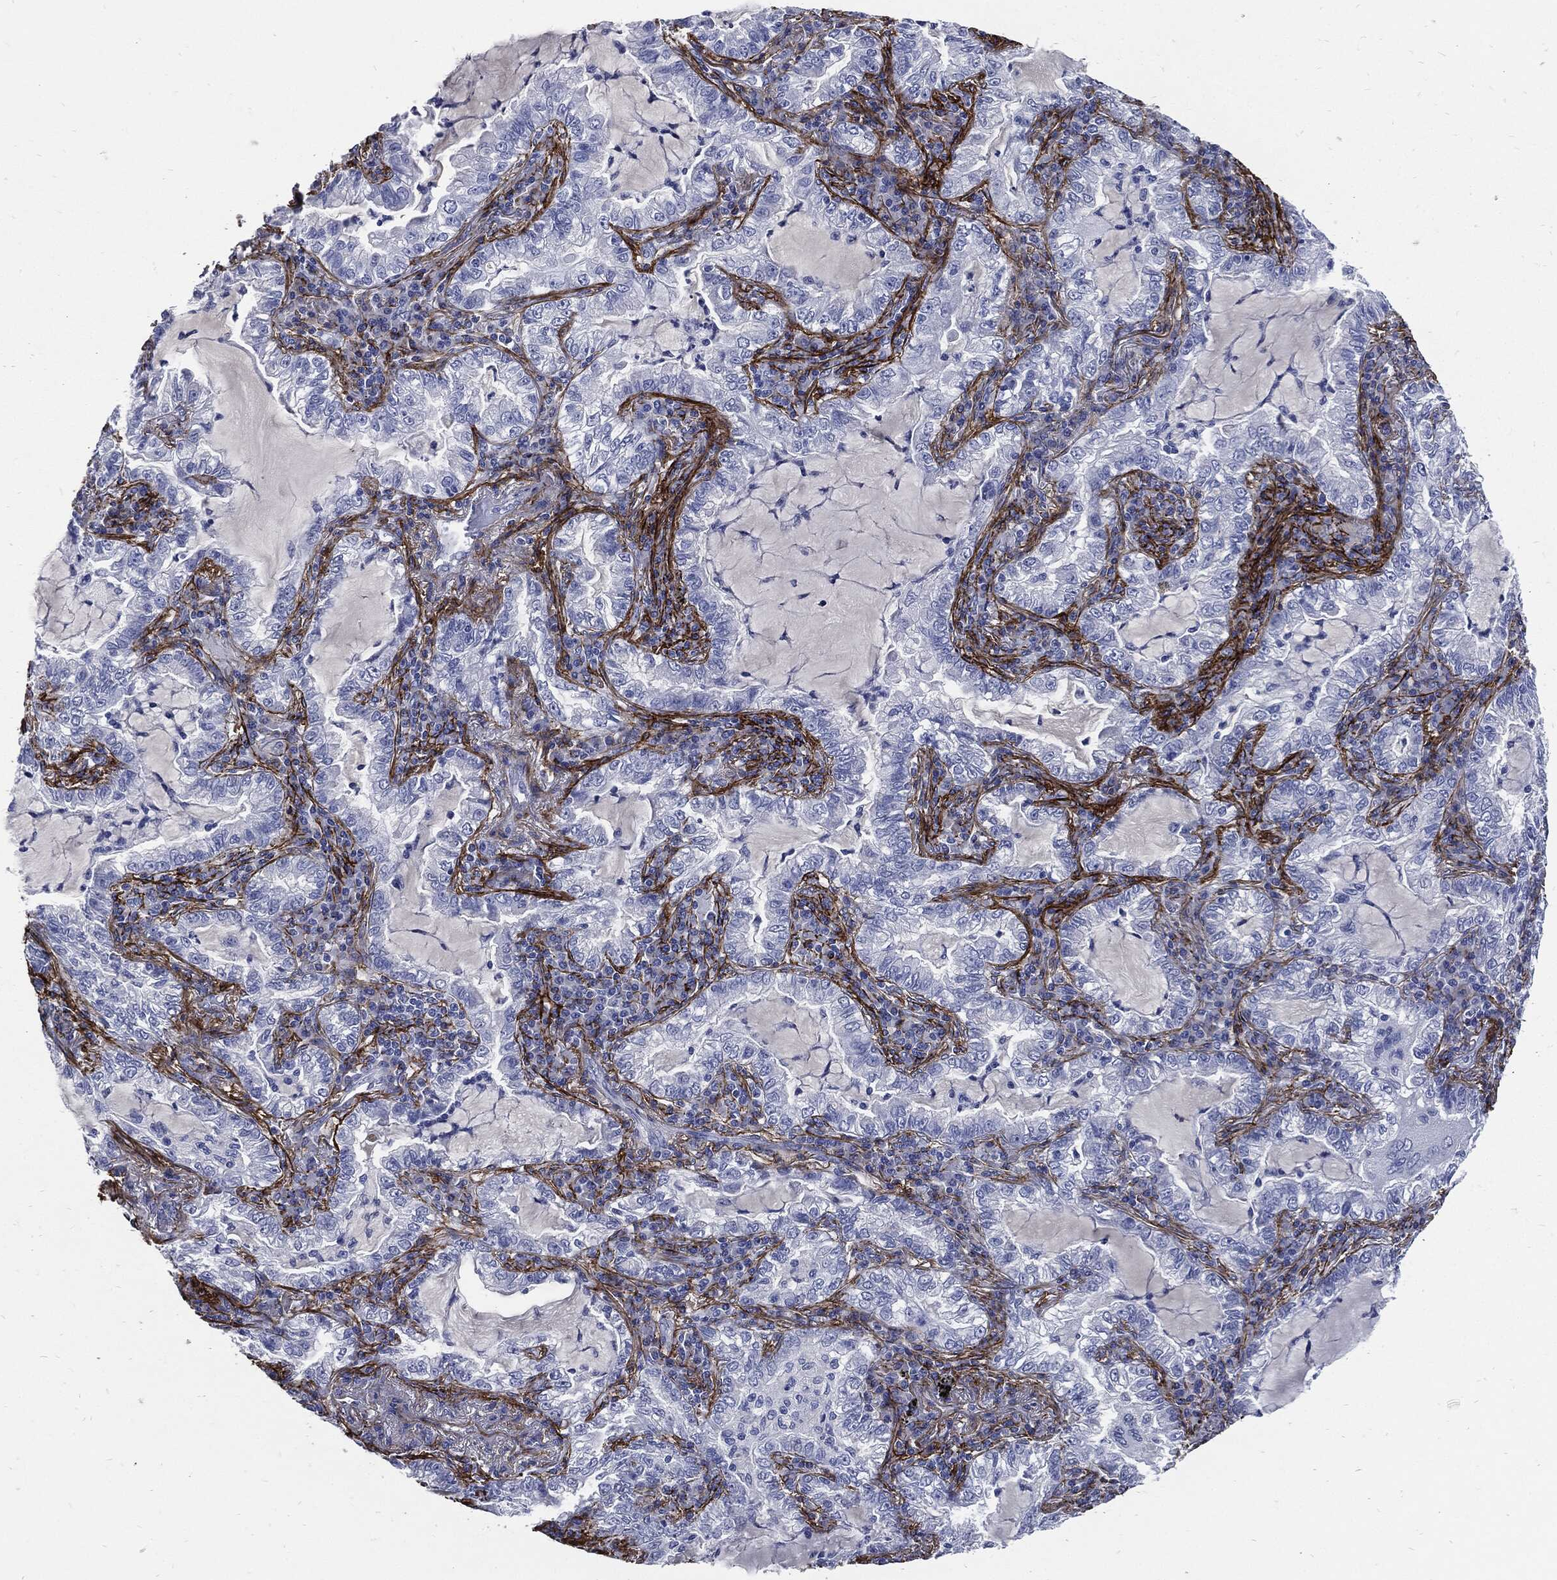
{"staining": {"intensity": "negative", "quantity": "none", "location": "none"}, "tissue": "lung cancer", "cell_type": "Tumor cells", "image_type": "cancer", "snomed": [{"axis": "morphology", "description": "Adenocarcinoma, NOS"}, {"axis": "topography", "description": "Lung"}], "caption": "Tumor cells show no significant protein expression in lung adenocarcinoma.", "gene": "FBN1", "patient": {"sex": "female", "age": 73}}